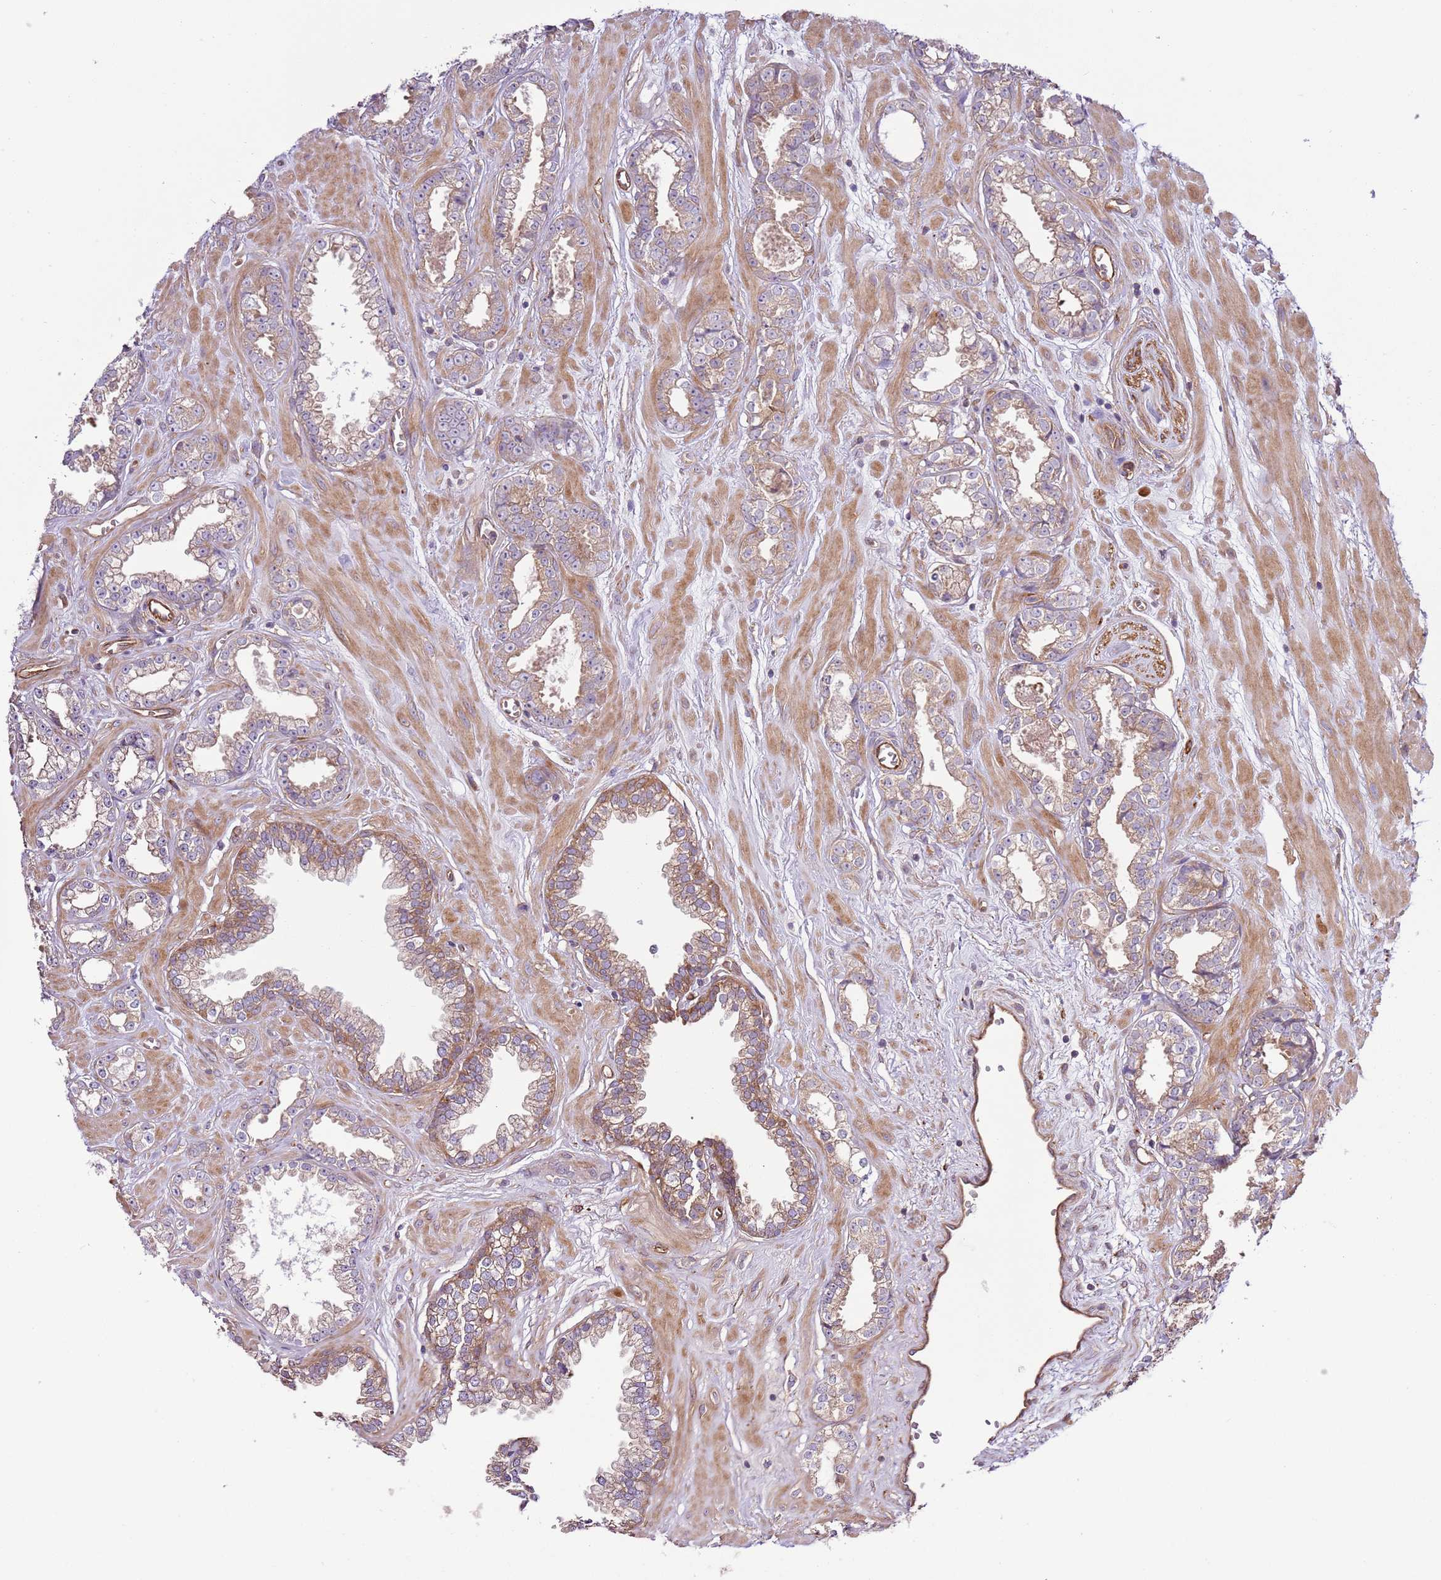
{"staining": {"intensity": "moderate", "quantity": "25%-75%", "location": "cytoplasmic/membranous"}, "tissue": "prostate cancer", "cell_type": "Tumor cells", "image_type": "cancer", "snomed": [{"axis": "morphology", "description": "Adenocarcinoma, Low grade"}, {"axis": "topography", "description": "Prostate"}], "caption": "Prostate adenocarcinoma (low-grade) stained with immunohistochemistry (IHC) exhibits moderate cytoplasmic/membranous expression in about 25%-75% of tumor cells. Immunohistochemistry (ihc) stains the protein of interest in brown and the nuclei are stained blue.", "gene": "GNL1", "patient": {"sex": "male", "age": 60}}